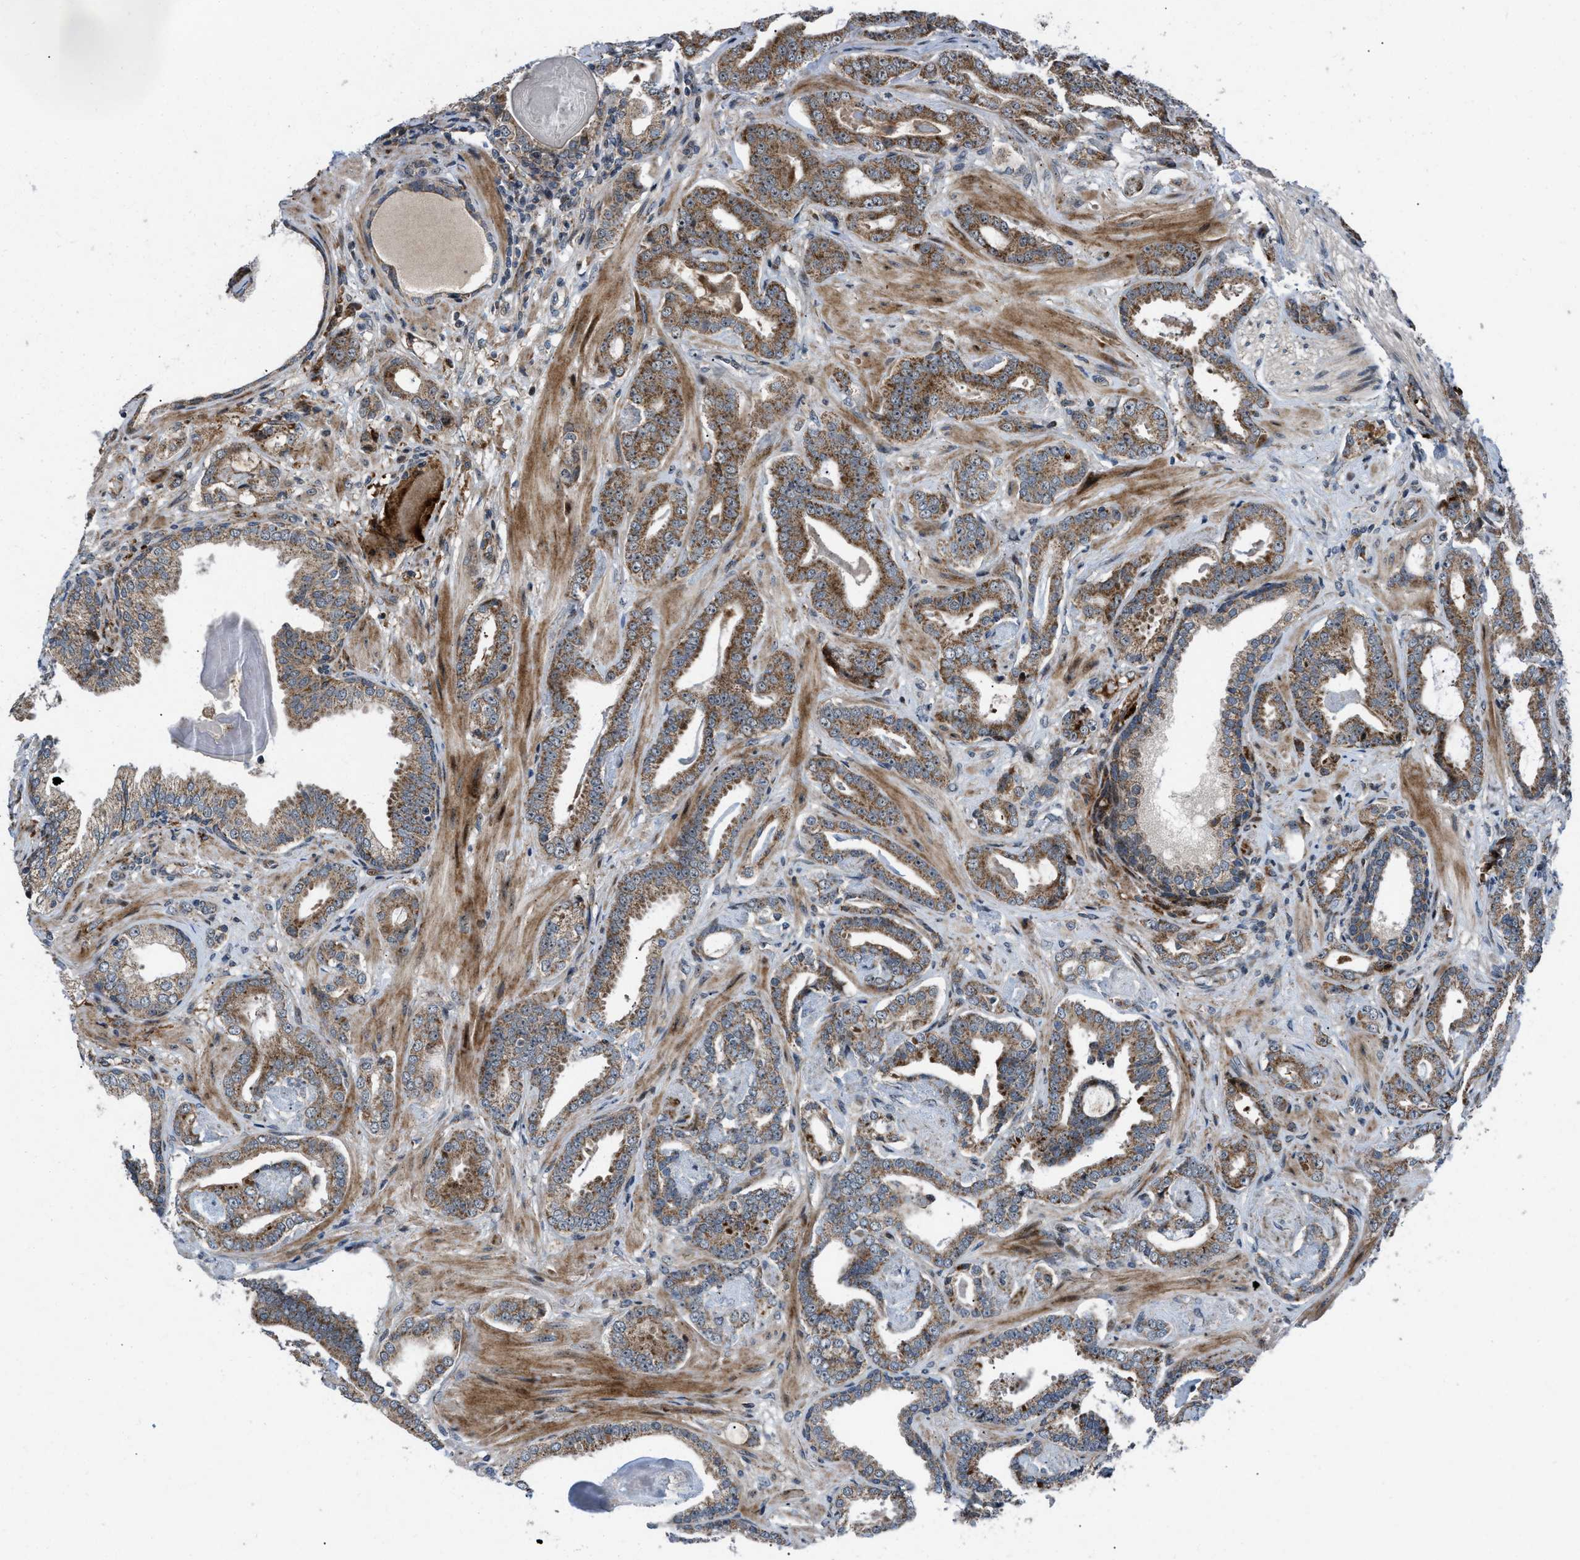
{"staining": {"intensity": "moderate", "quantity": ">75%", "location": "cytoplasmic/membranous"}, "tissue": "prostate cancer", "cell_type": "Tumor cells", "image_type": "cancer", "snomed": [{"axis": "morphology", "description": "Adenocarcinoma, Low grade"}, {"axis": "topography", "description": "Prostate"}], "caption": "A brown stain labels moderate cytoplasmic/membranous staining of a protein in human prostate cancer (low-grade adenocarcinoma) tumor cells.", "gene": "AP3M2", "patient": {"sex": "male", "age": 53}}